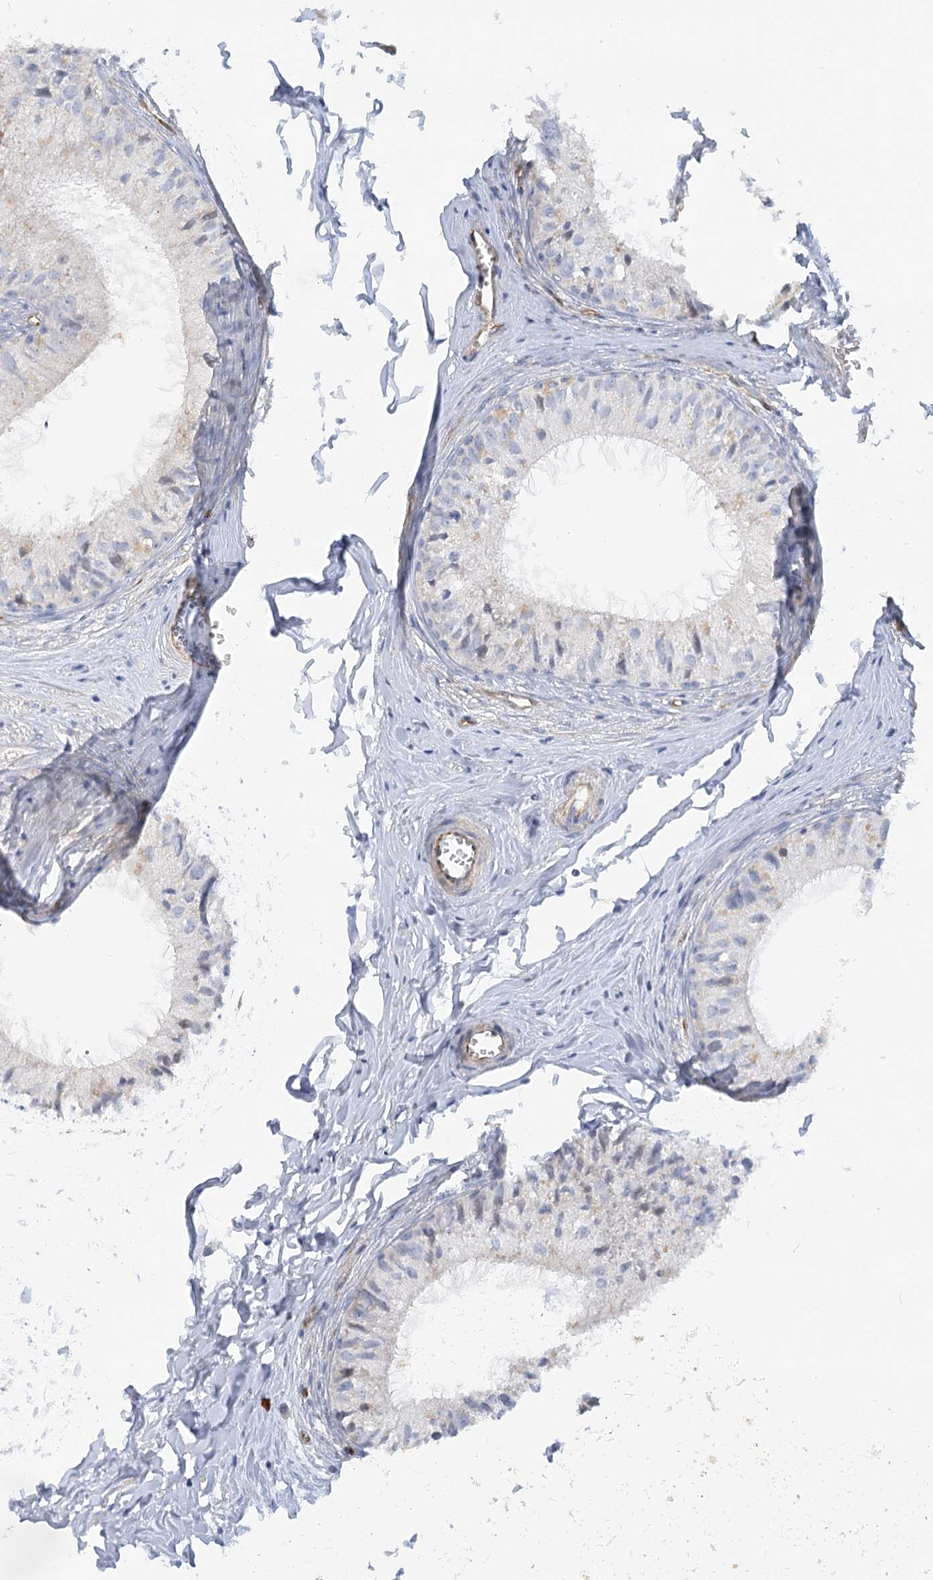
{"staining": {"intensity": "negative", "quantity": "none", "location": "none"}, "tissue": "epididymis", "cell_type": "Glandular cells", "image_type": "normal", "snomed": [{"axis": "morphology", "description": "Normal tissue, NOS"}, {"axis": "topography", "description": "Epididymis"}], "caption": "DAB (3,3'-diaminobenzidine) immunohistochemical staining of benign human epididymis exhibits no significant positivity in glandular cells. (DAB (3,3'-diaminobenzidine) immunohistochemistry with hematoxylin counter stain).", "gene": "NELL2", "patient": {"sex": "male", "age": 36}}